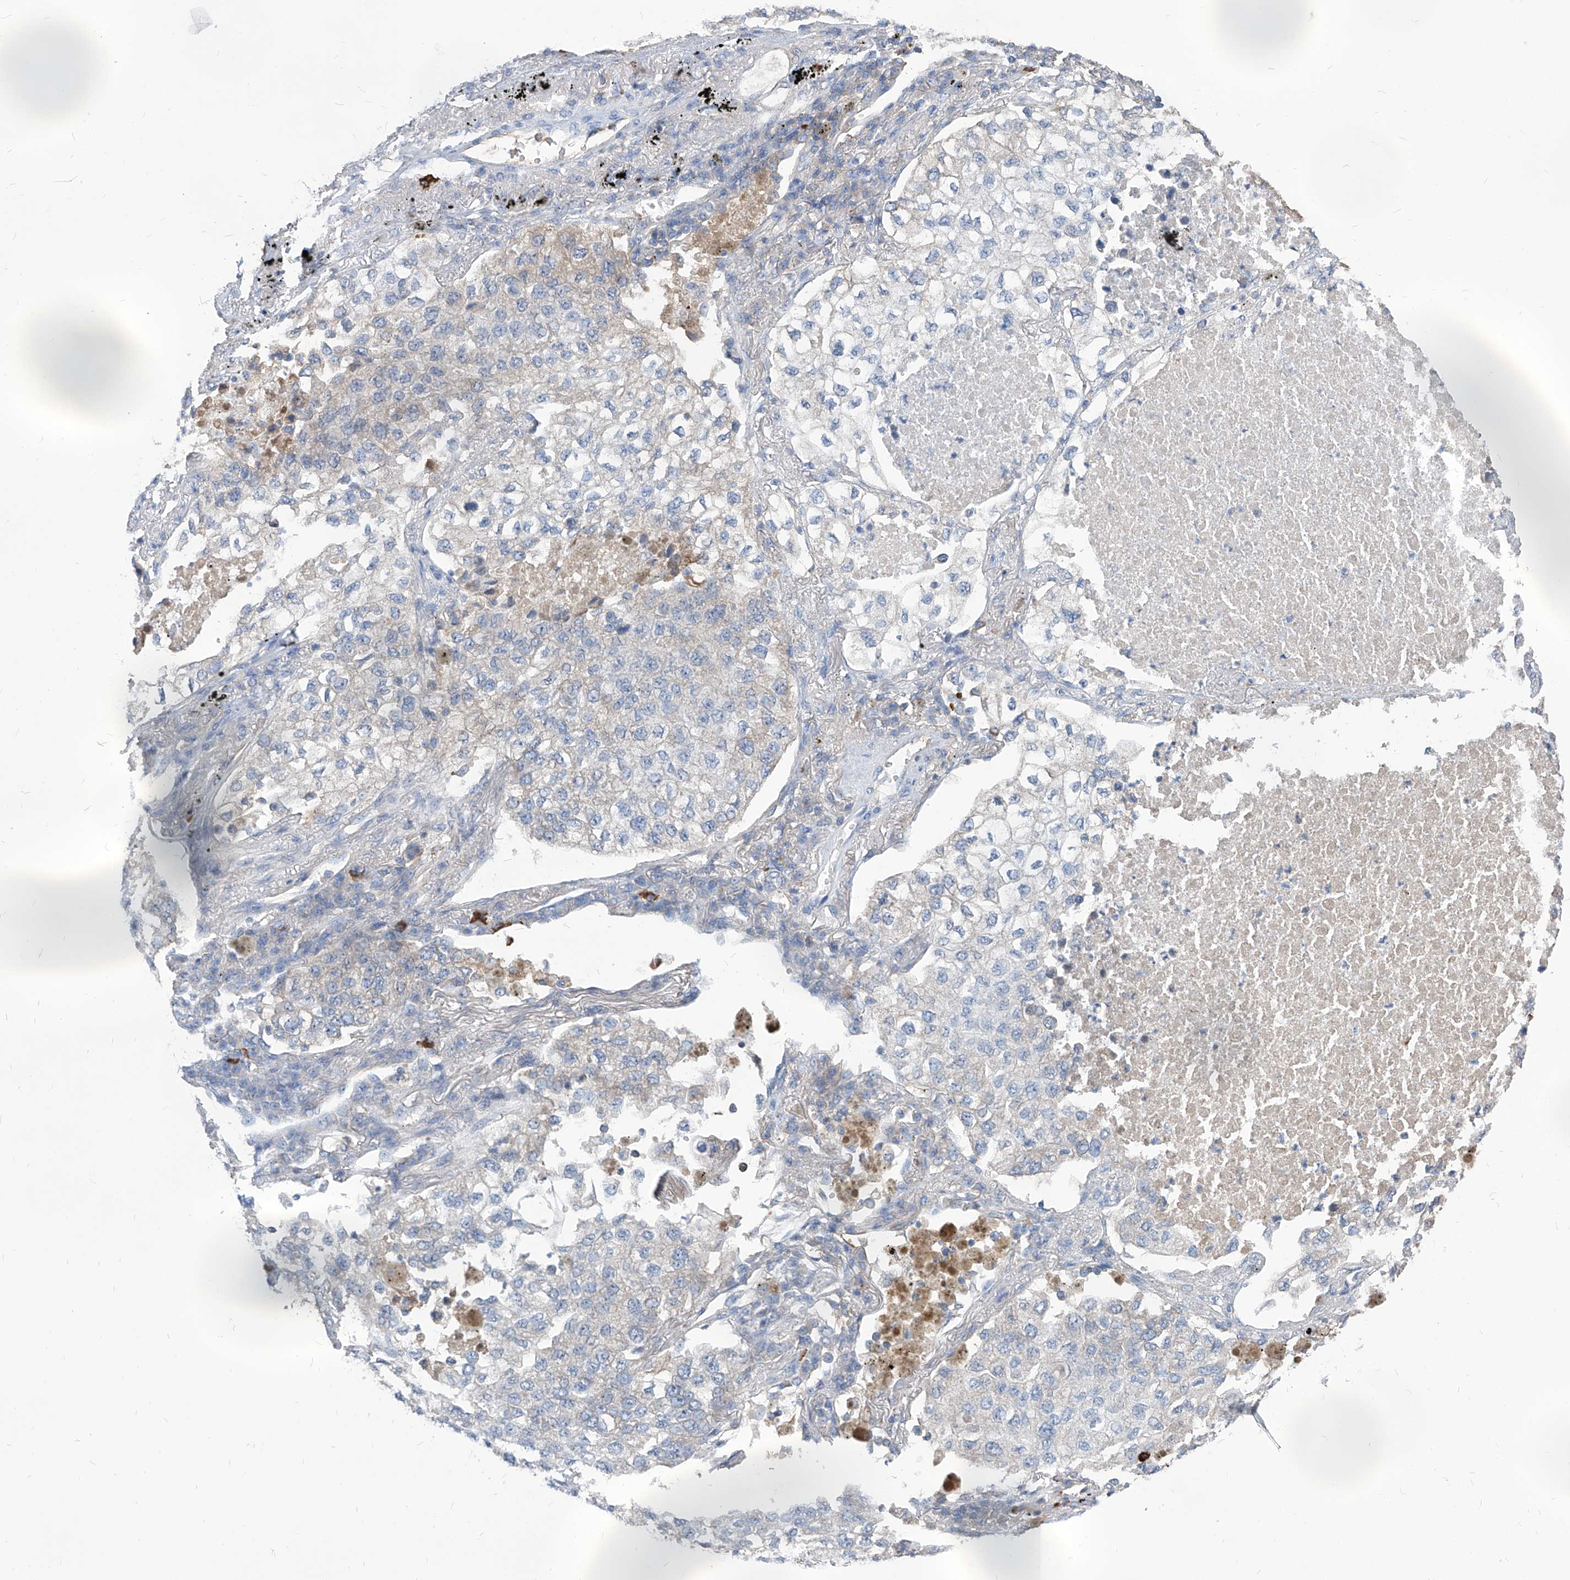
{"staining": {"intensity": "negative", "quantity": "none", "location": "none"}, "tissue": "lung cancer", "cell_type": "Tumor cells", "image_type": "cancer", "snomed": [{"axis": "morphology", "description": "Adenocarcinoma, NOS"}, {"axis": "topography", "description": "Lung"}], "caption": "Lung cancer was stained to show a protein in brown. There is no significant staining in tumor cells.", "gene": "AKAP10", "patient": {"sex": "male", "age": 63}}